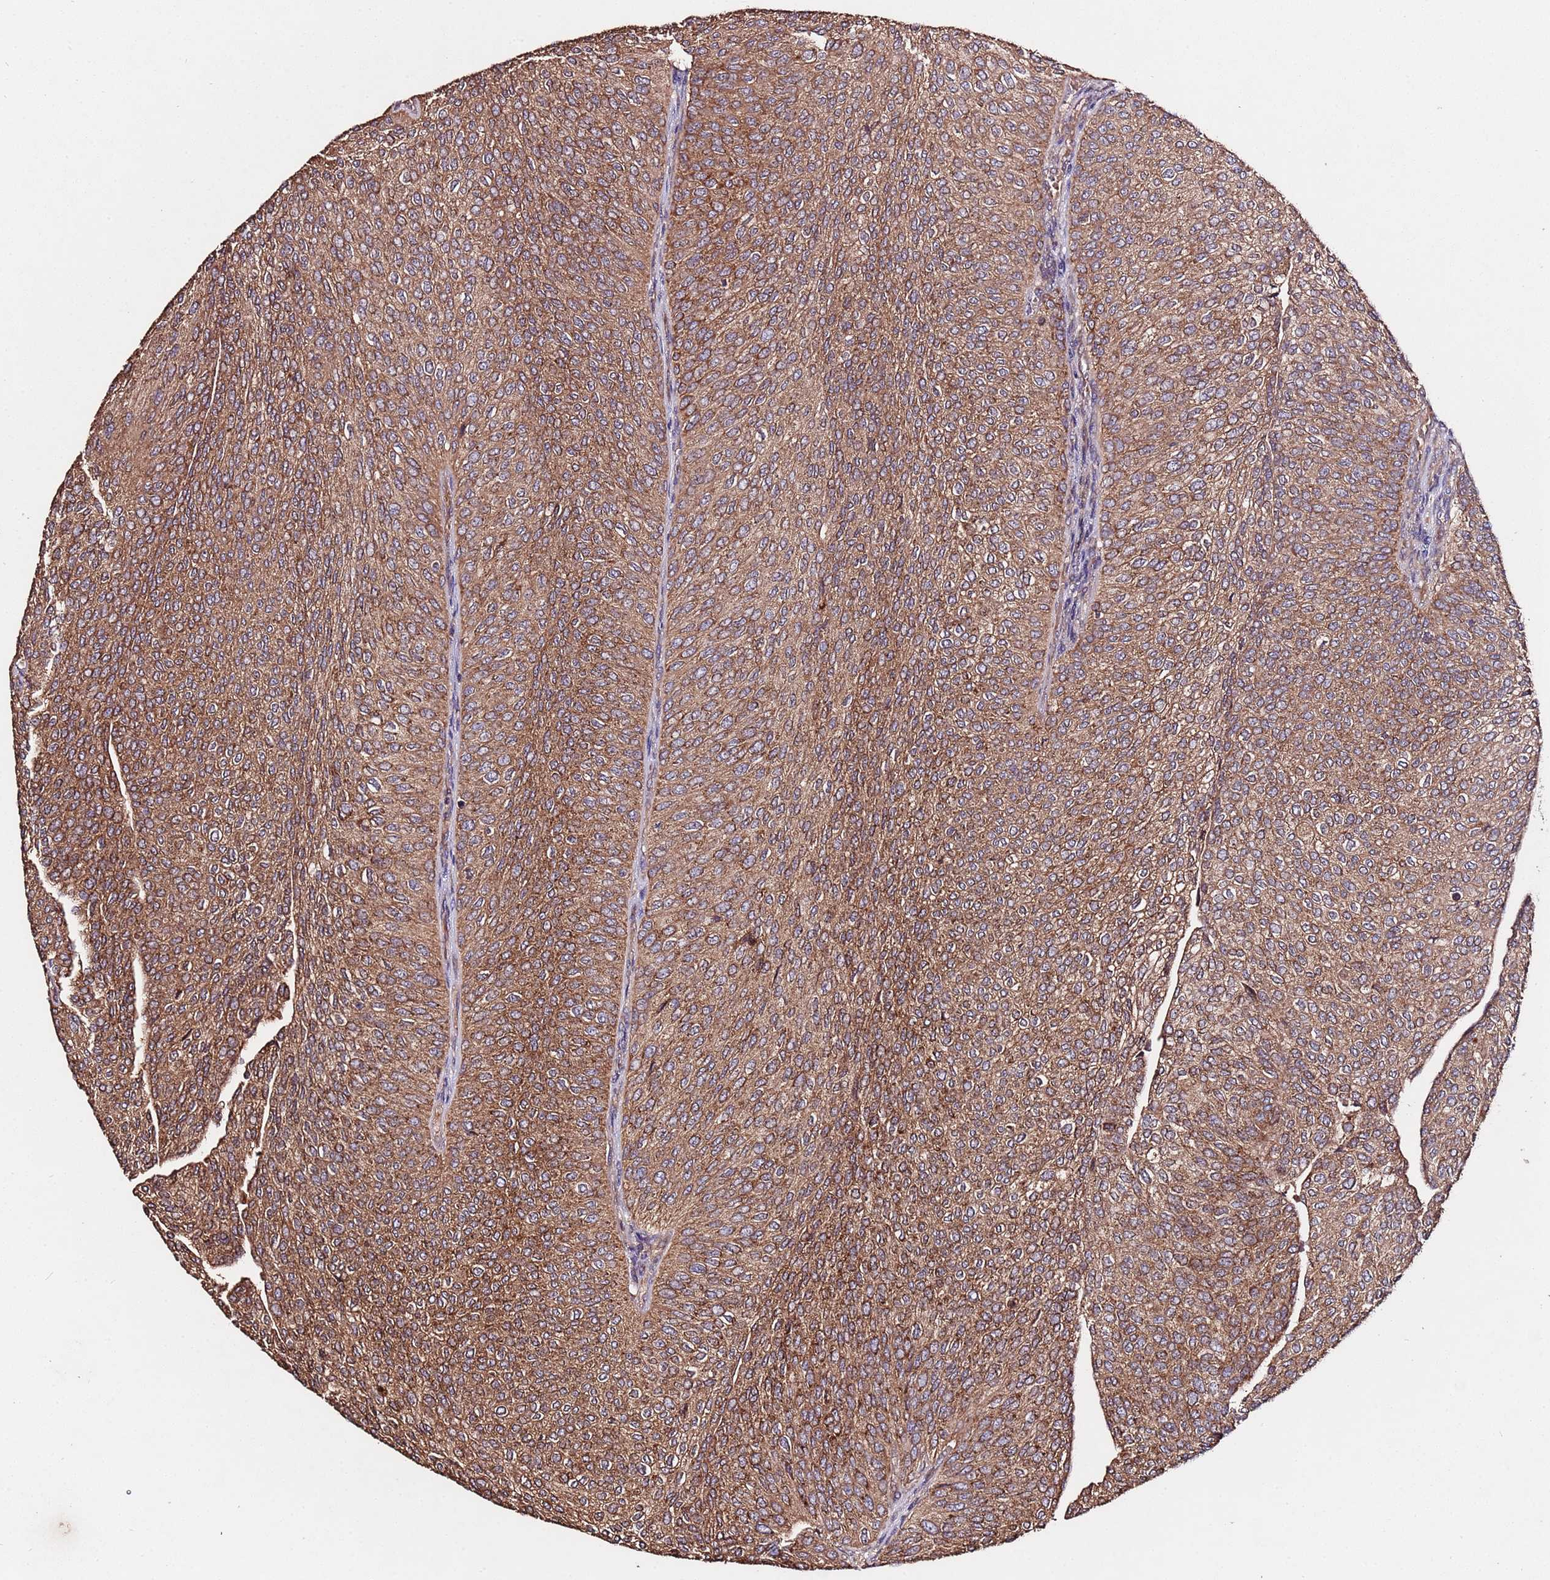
{"staining": {"intensity": "moderate", "quantity": ">75%", "location": "cytoplasmic/membranous"}, "tissue": "urothelial cancer", "cell_type": "Tumor cells", "image_type": "cancer", "snomed": [{"axis": "morphology", "description": "Urothelial carcinoma, High grade"}, {"axis": "topography", "description": "Urinary bladder"}], "caption": "DAB immunohistochemical staining of human urothelial cancer shows moderate cytoplasmic/membranous protein positivity in about >75% of tumor cells.", "gene": "RPS15A", "patient": {"sex": "female", "age": 79}}